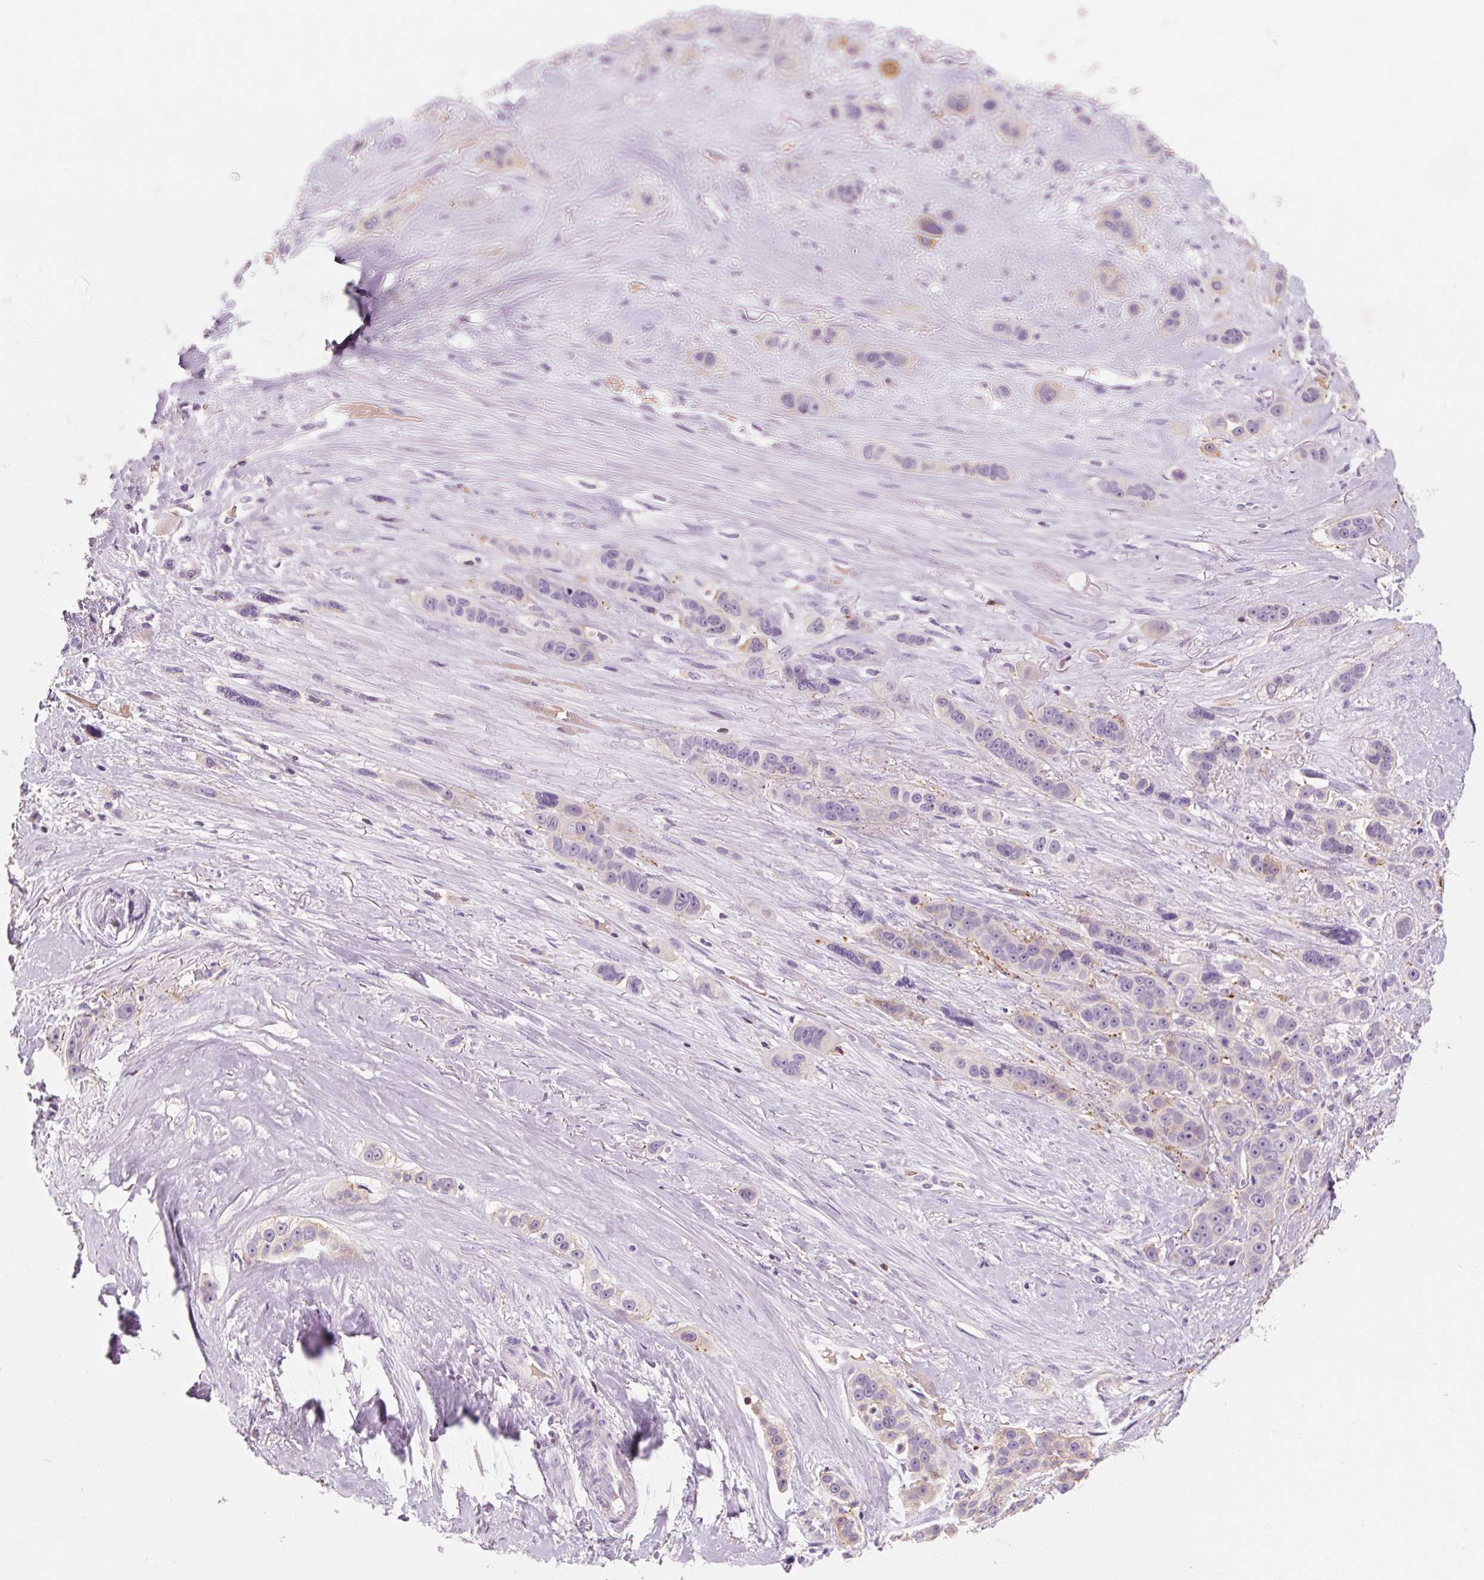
{"staining": {"intensity": "negative", "quantity": "none", "location": "none"}, "tissue": "skin cancer", "cell_type": "Tumor cells", "image_type": "cancer", "snomed": [{"axis": "morphology", "description": "Squamous cell carcinoma, NOS"}, {"axis": "topography", "description": "Skin"}], "caption": "Tumor cells are negative for brown protein staining in squamous cell carcinoma (skin).", "gene": "OR8K1", "patient": {"sex": "male", "age": 67}}